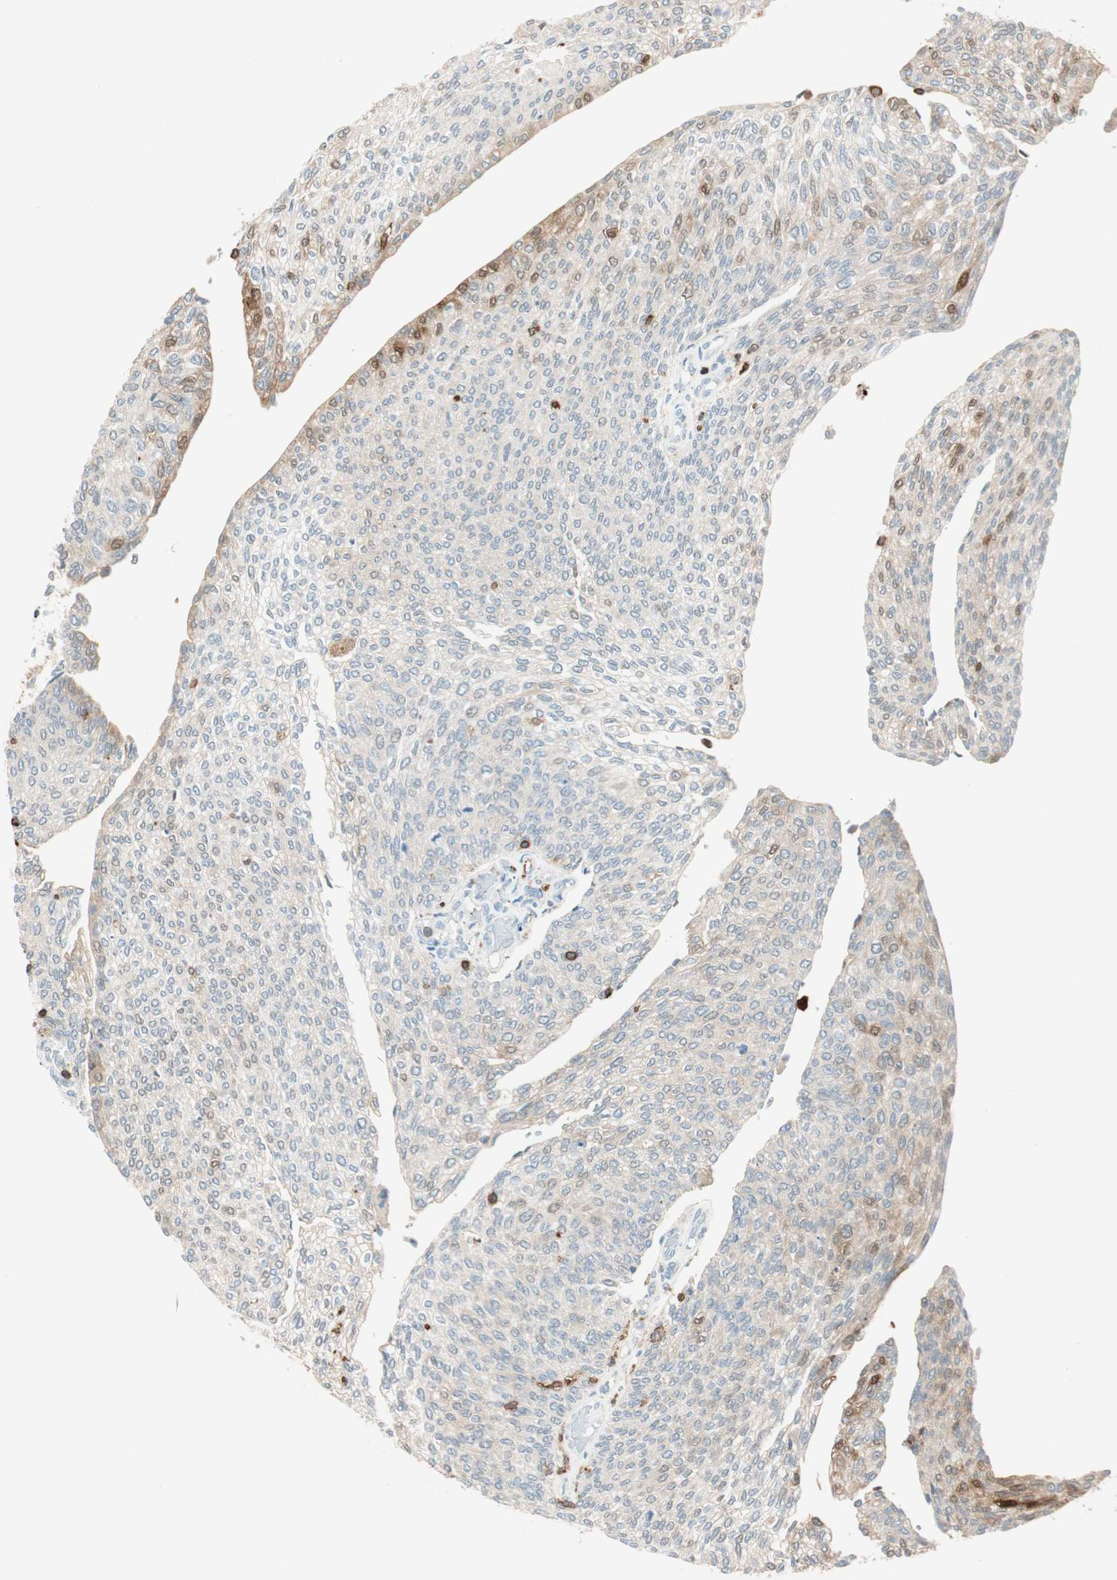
{"staining": {"intensity": "moderate", "quantity": "25%-75%", "location": "cytoplasmic/membranous"}, "tissue": "urothelial cancer", "cell_type": "Tumor cells", "image_type": "cancer", "snomed": [{"axis": "morphology", "description": "Urothelial carcinoma, Low grade"}, {"axis": "topography", "description": "Urinary bladder"}], "caption": "Human urothelial cancer stained for a protein (brown) reveals moderate cytoplasmic/membranous positive staining in about 25%-75% of tumor cells.", "gene": "HPGD", "patient": {"sex": "female", "age": 79}}